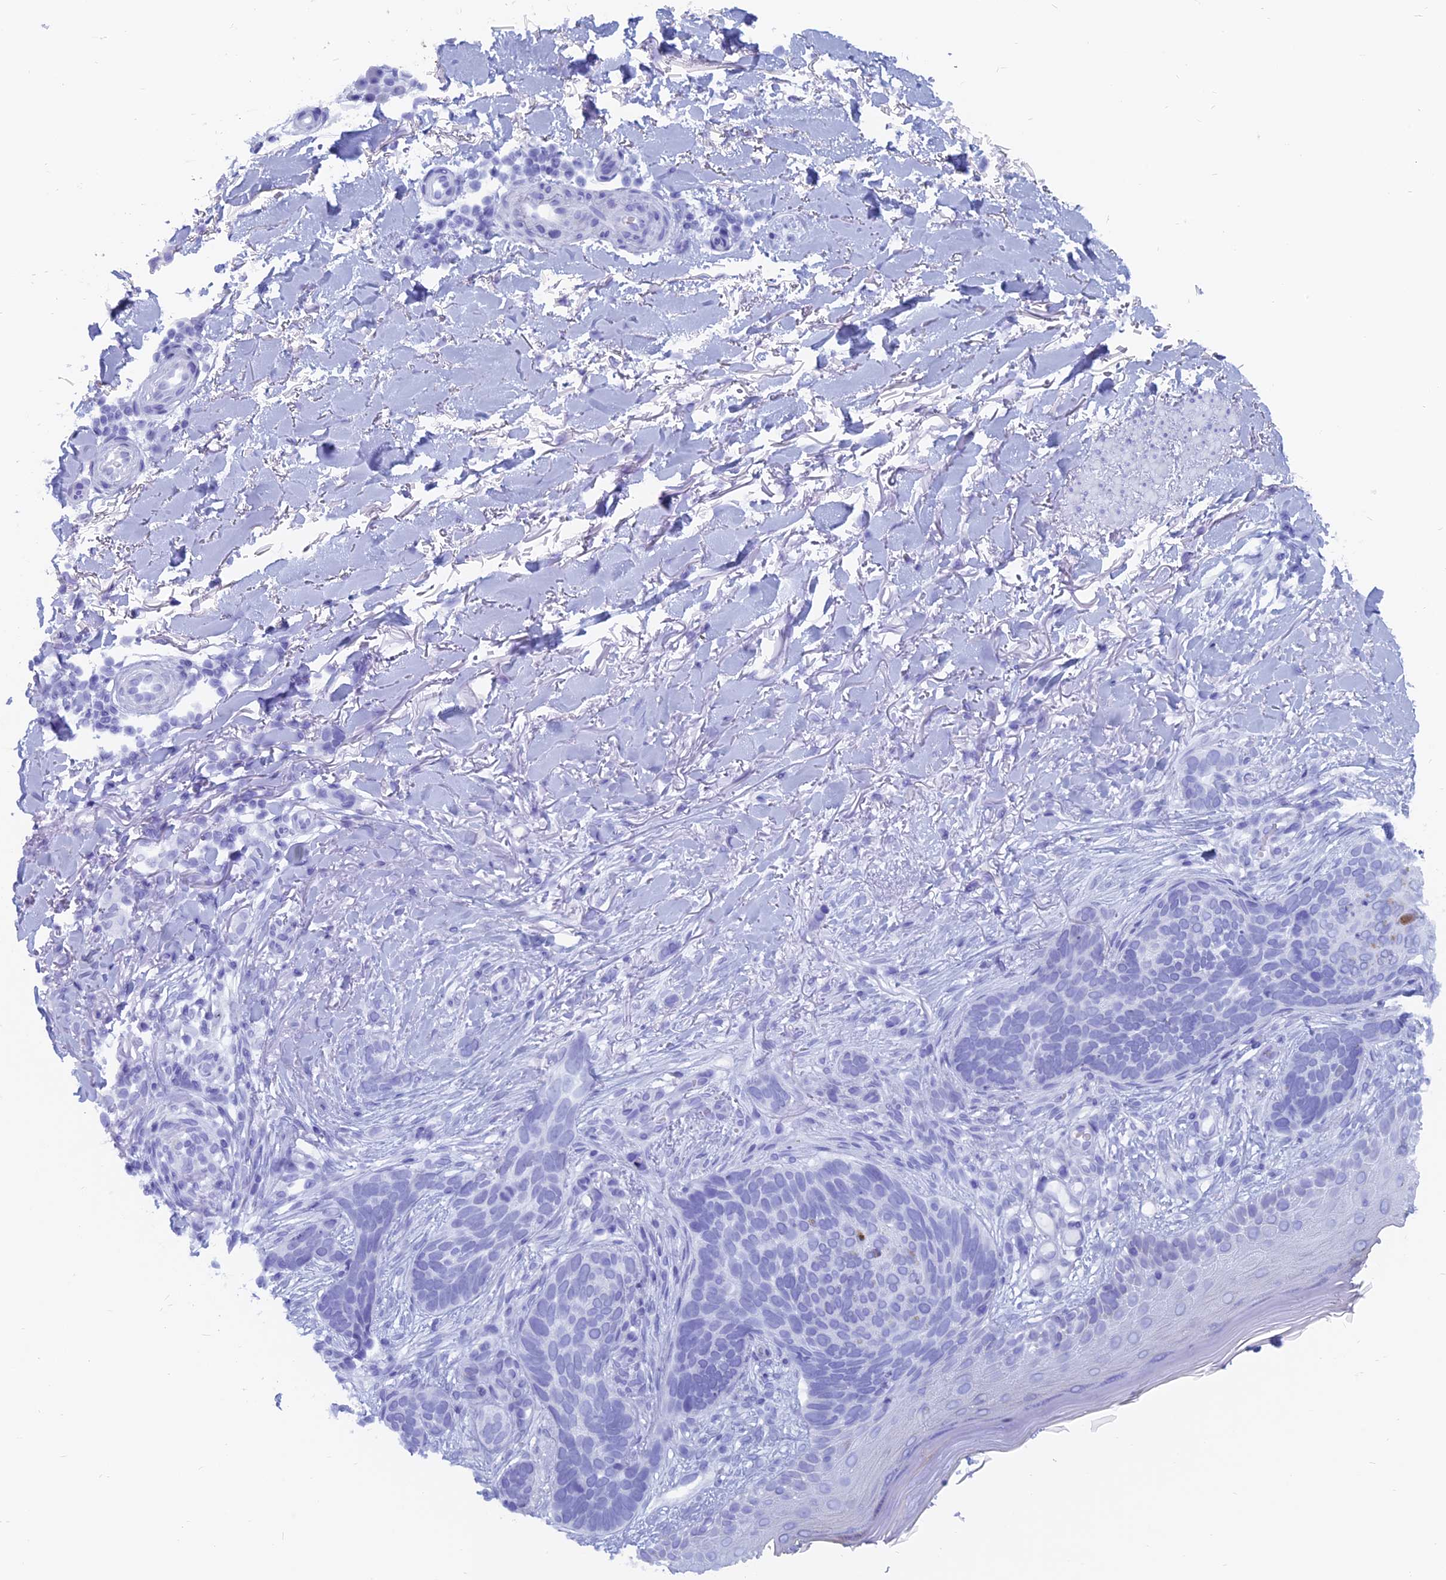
{"staining": {"intensity": "negative", "quantity": "none", "location": "none"}, "tissue": "skin cancer", "cell_type": "Tumor cells", "image_type": "cancer", "snomed": [{"axis": "morphology", "description": "Normal tissue, NOS"}, {"axis": "morphology", "description": "Basal cell carcinoma"}, {"axis": "topography", "description": "Skin"}], "caption": "Skin cancer was stained to show a protein in brown. There is no significant positivity in tumor cells.", "gene": "CAPS", "patient": {"sex": "female", "age": 67}}